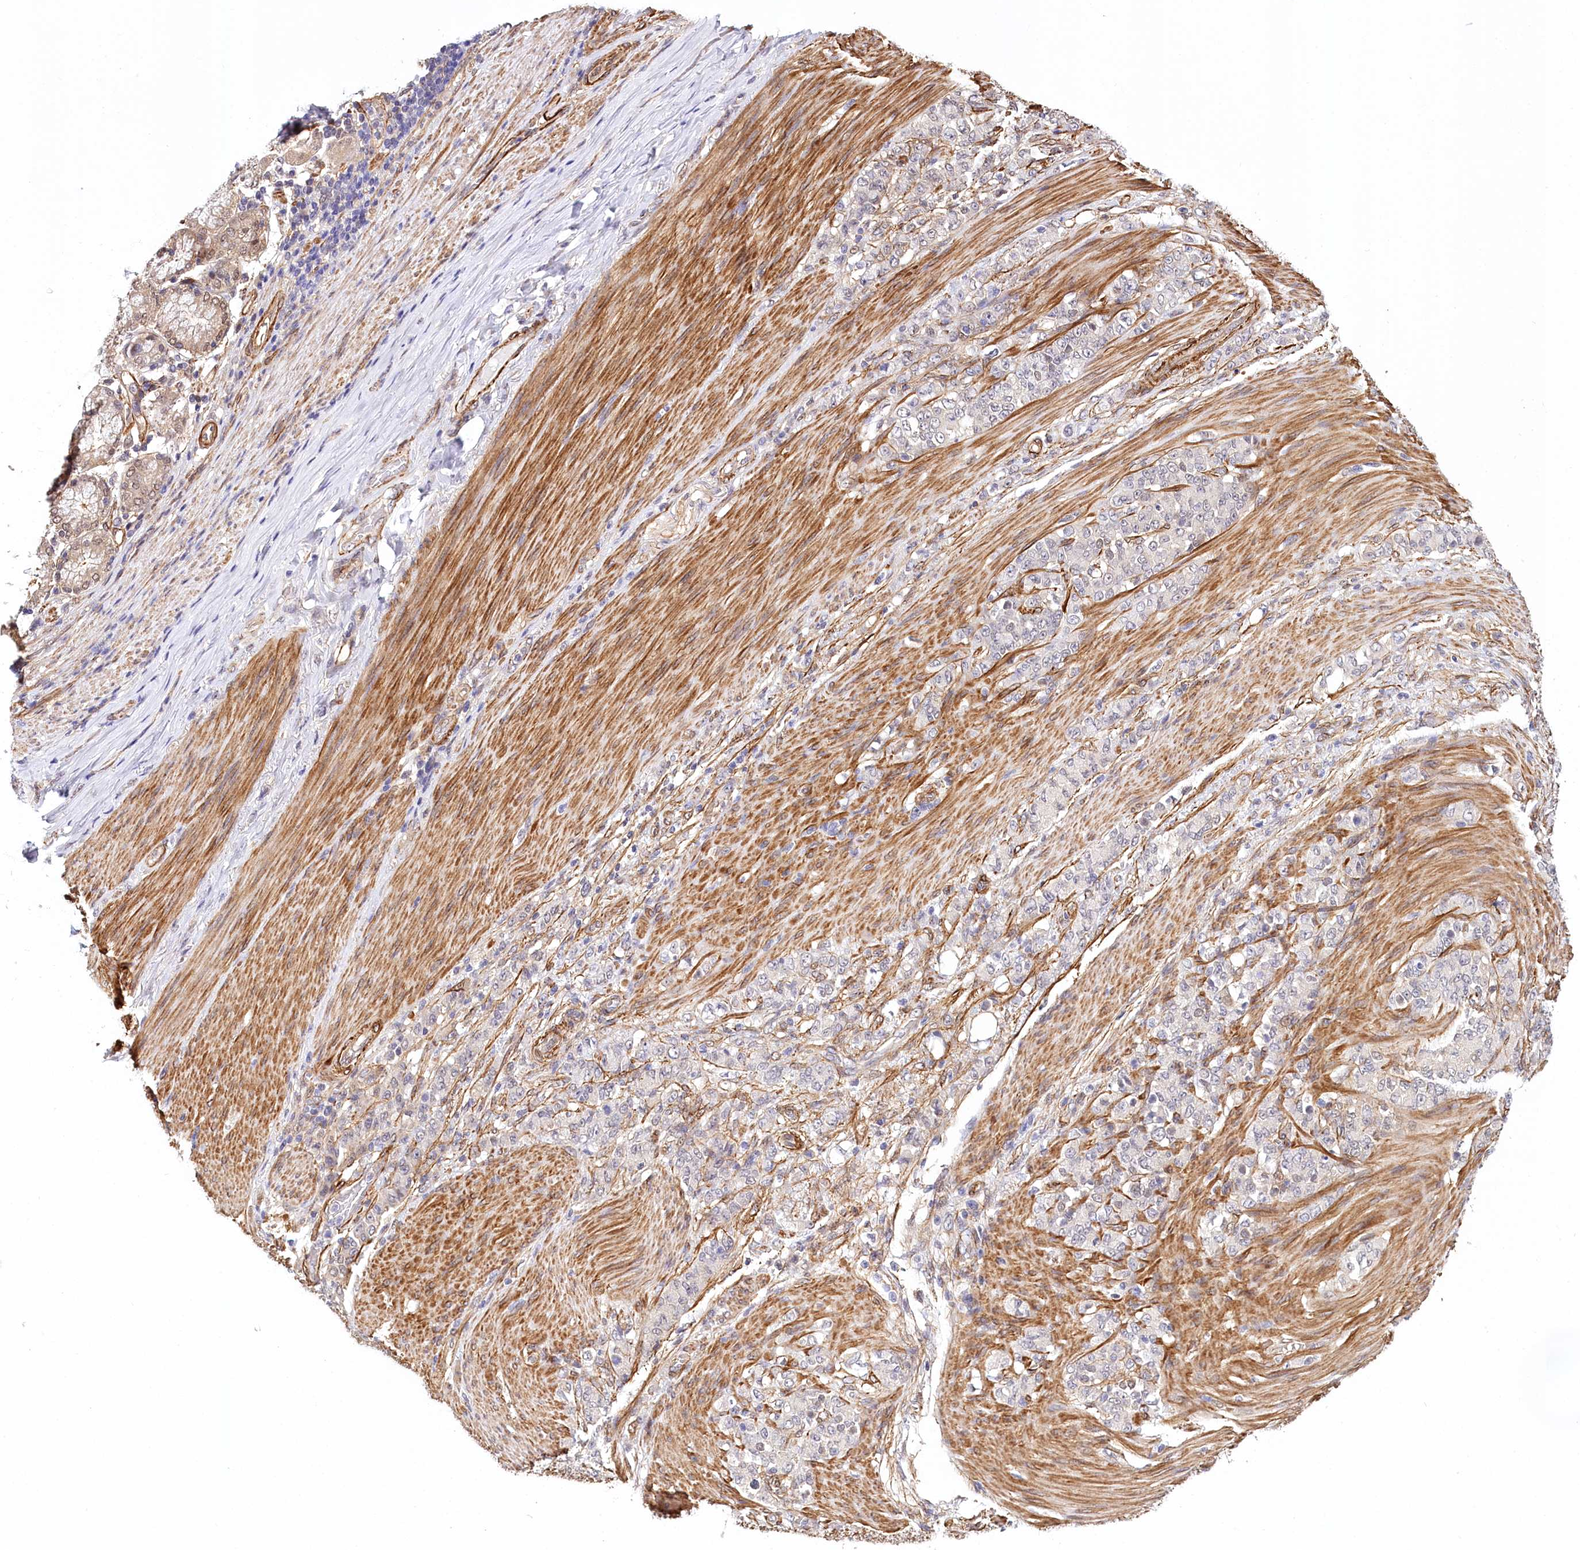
{"staining": {"intensity": "negative", "quantity": "none", "location": "none"}, "tissue": "stomach cancer", "cell_type": "Tumor cells", "image_type": "cancer", "snomed": [{"axis": "morphology", "description": "Adenocarcinoma, NOS"}, {"axis": "topography", "description": "Stomach"}], "caption": "The histopathology image displays no significant staining in tumor cells of stomach cancer.", "gene": "PPP2R5B", "patient": {"sex": "female", "age": 79}}